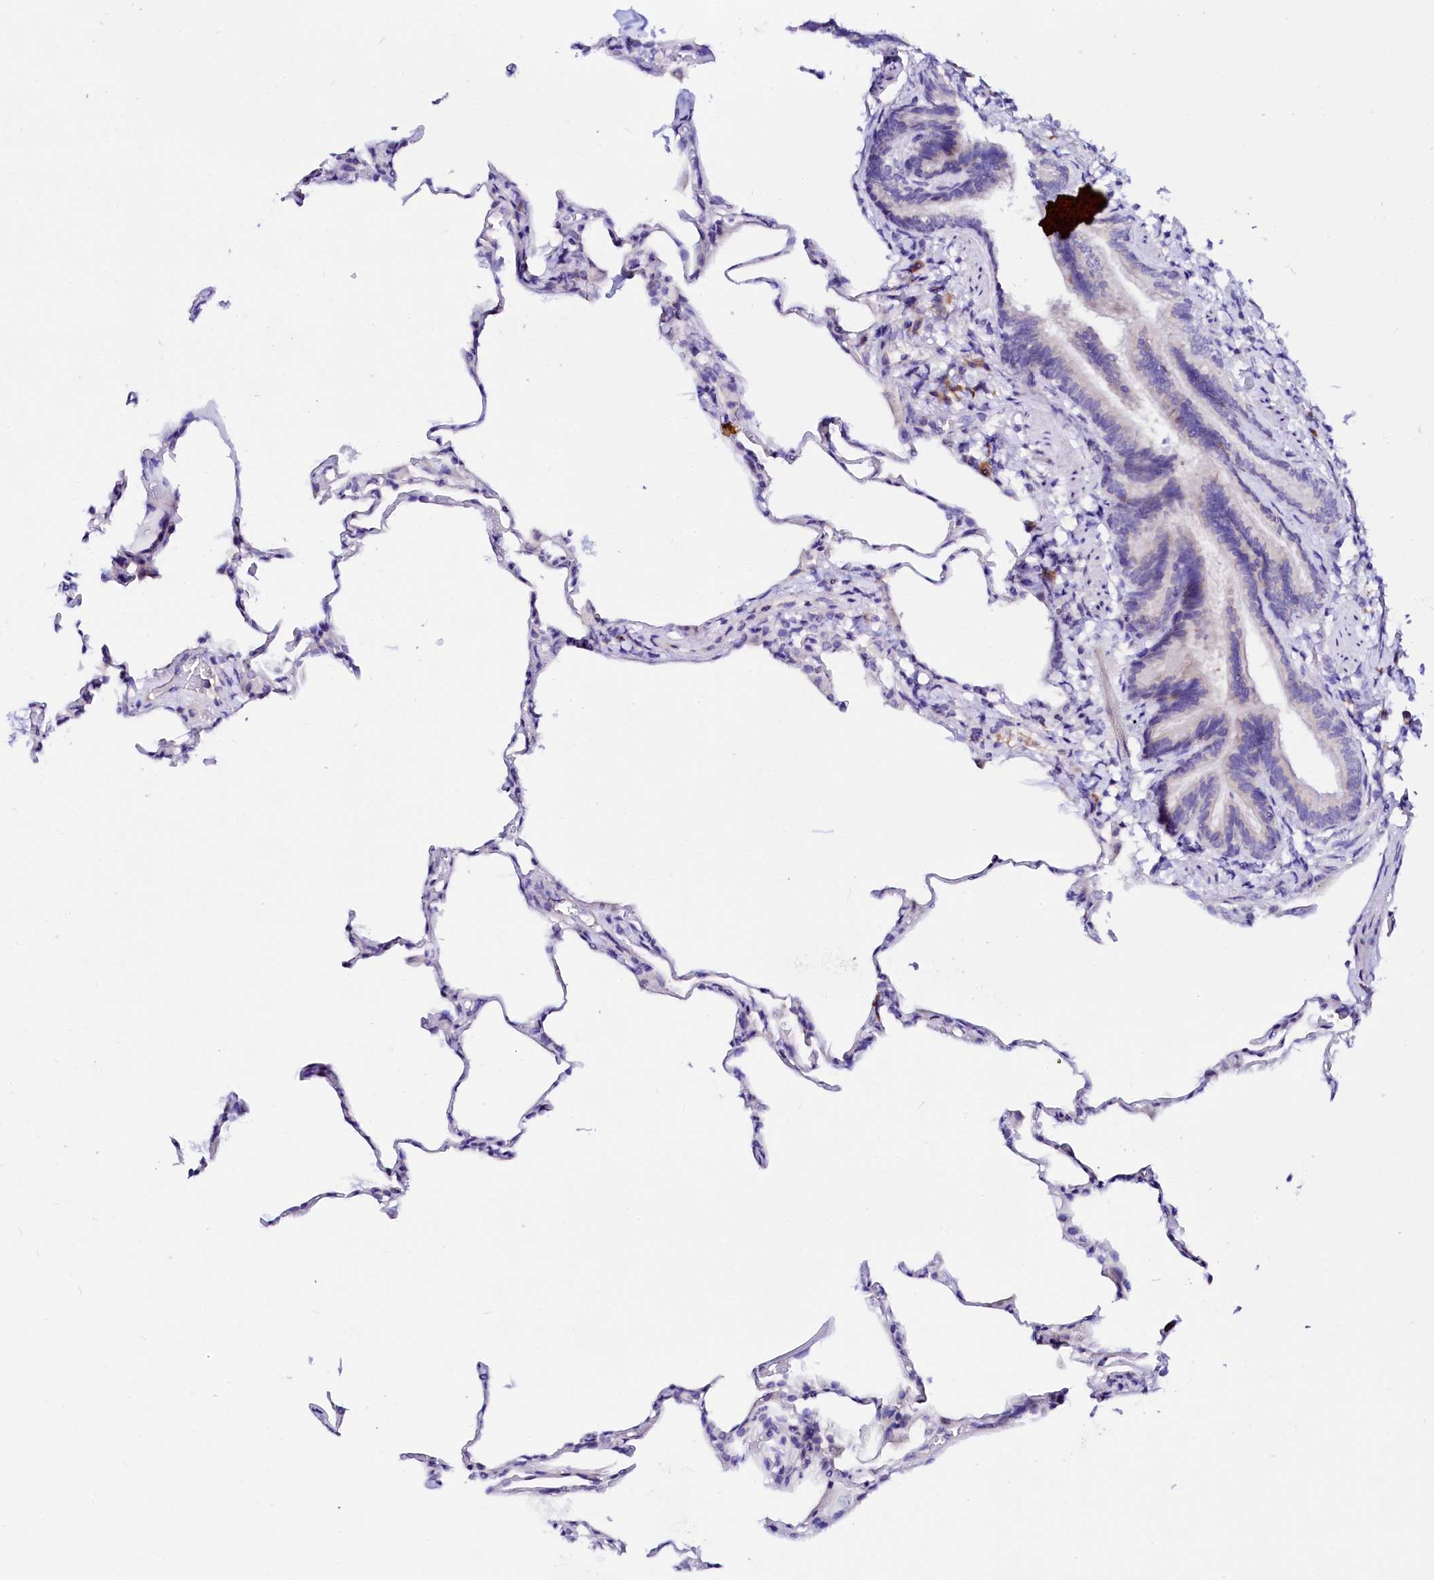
{"staining": {"intensity": "negative", "quantity": "none", "location": "none"}, "tissue": "lung", "cell_type": "Alveolar cells", "image_type": "normal", "snomed": [{"axis": "morphology", "description": "Normal tissue, NOS"}, {"axis": "topography", "description": "Lung"}], "caption": "Immunohistochemistry image of unremarkable human lung stained for a protein (brown), which demonstrates no expression in alveolar cells. Nuclei are stained in blue.", "gene": "BTBD16", "patient": {"sex": "male", "age": 20}}